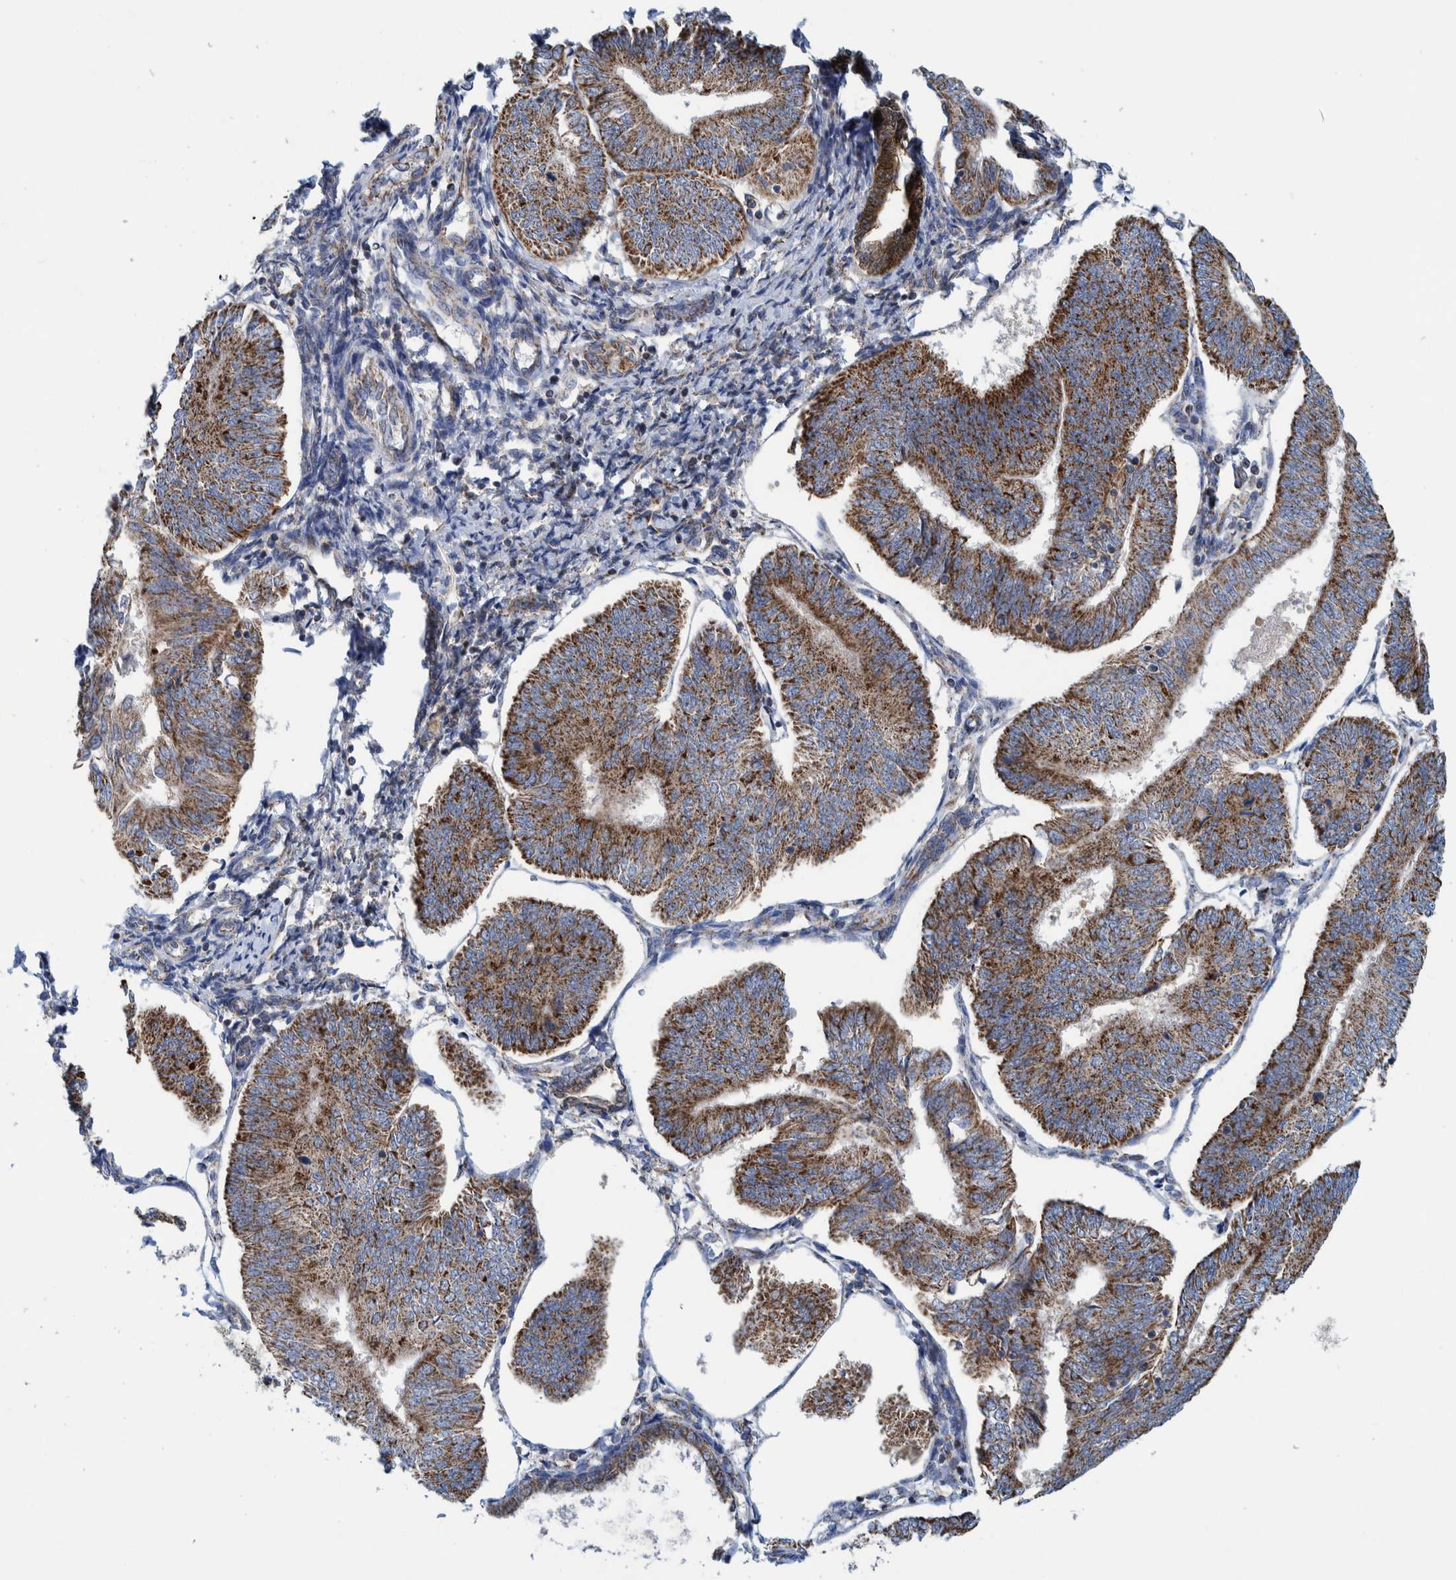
{"staining": {"intensity": "strong", "quantity": "25%-75%", "location": "cytoplasmic/membranous"}, "tissue": "endometrial cancer", "cell_type": "Tumor cells", "image_type": "cancer", "snomed": [{"axis": "morphology", "description": "Adenocarcinoma, NOS"}, {"axis": "topography", "description": "Endometrium"}], "caption": "Adenocarcinoma (endometrial) was stained to show a protein in brown. There is high levels of strong cytoplasmic/membranous expression in about 25%-75% of tumor cells.", "gene": "MRPS7", "patient": {"sex": "female", "age": 58}}